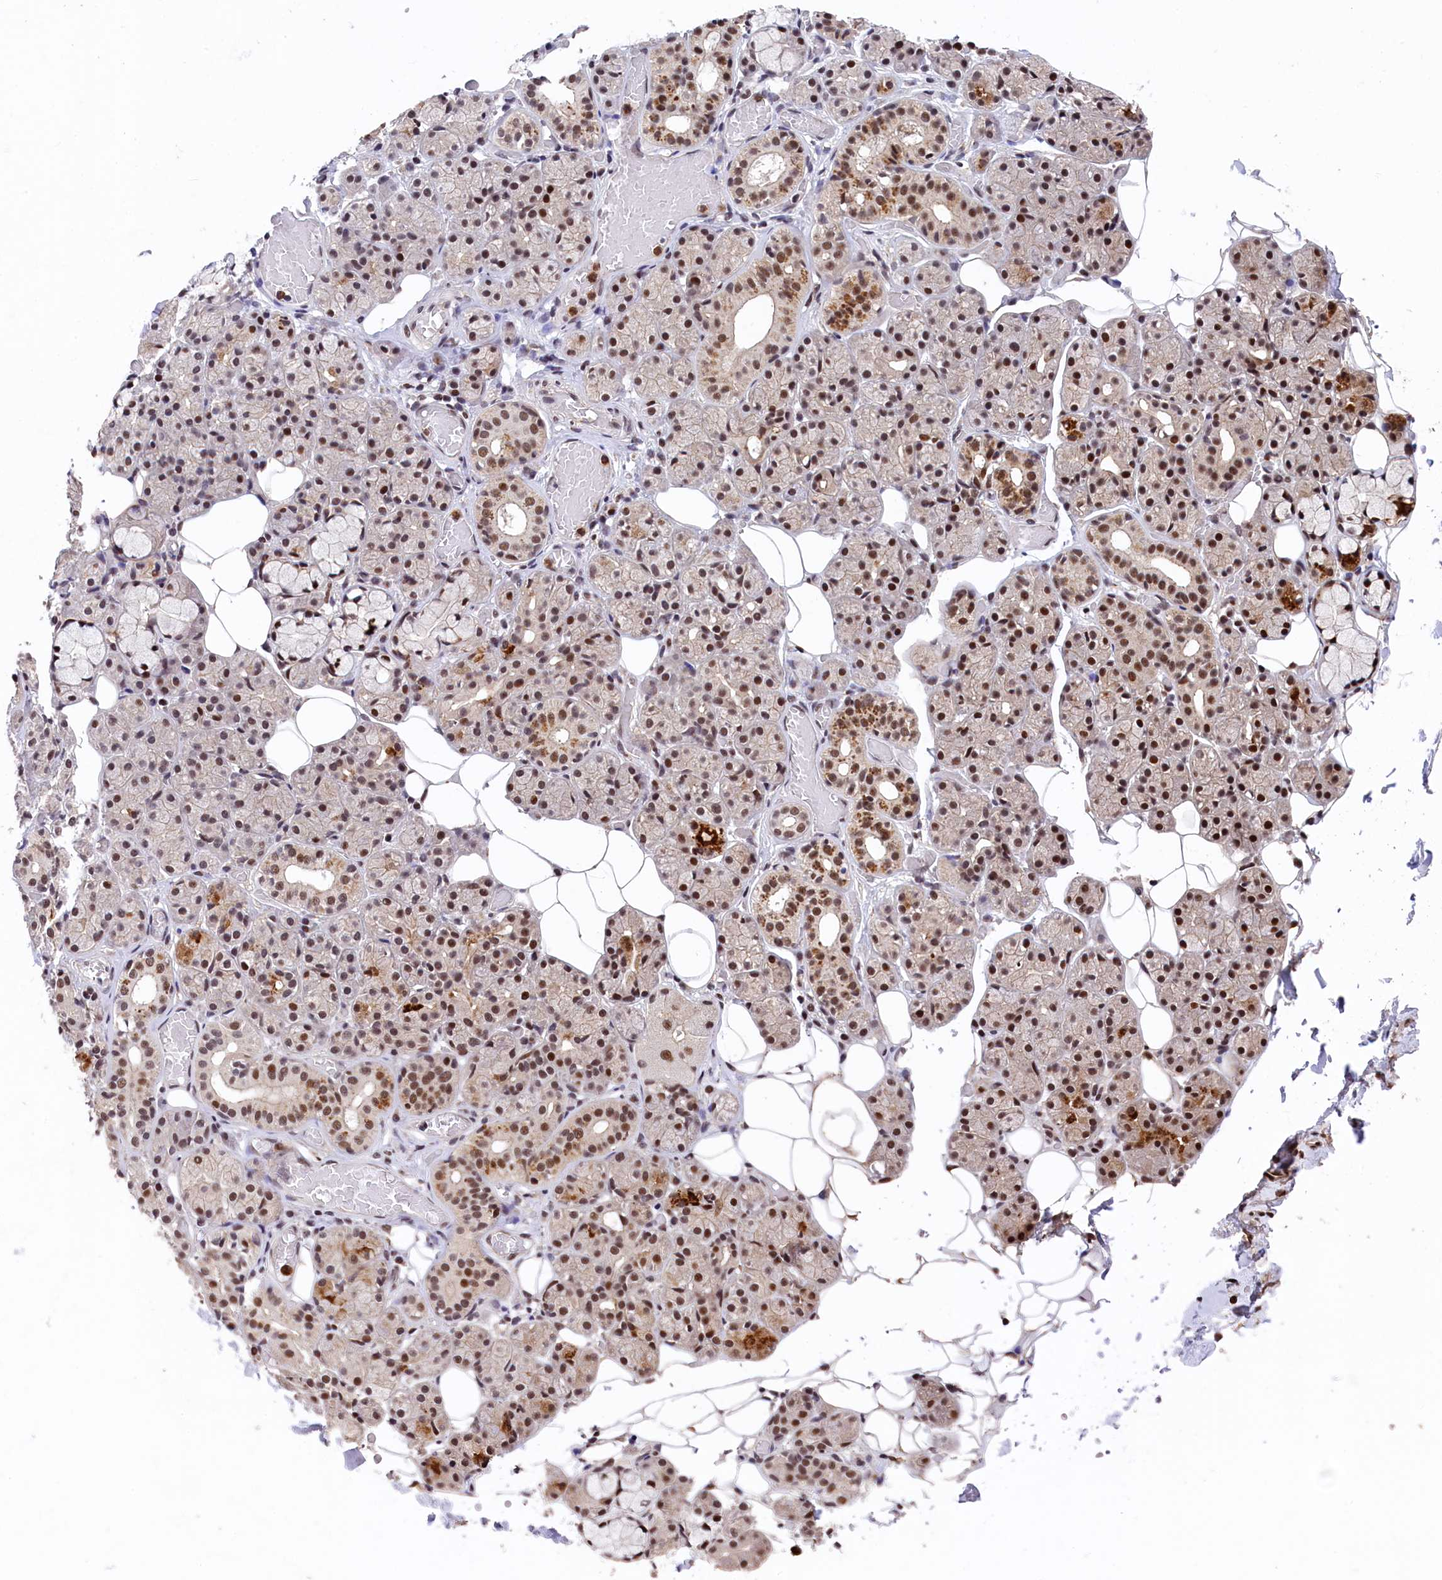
{"staining": {"intensity": "strong", "quantity": ">75%", "location": "nuclear"}, "tissue": "salivary gland", "cell_type": "Glandular cells", "image_type": "normal", "snomed": [{"axis": "morphology", "description": "Normal tissue, NOS"}, {"axis": "topography", "description": "Salivary gland"}], "caption": "Salivary gland stained for a protein shows strong nuclear positivity in glandular cells. The protein is stained brown, and the nuclei are stained in blue (DAB IHC with brightfield microscopy, high magnification).", "gene": "ADIG", "patient": {"sex": "male", "age": 63}}